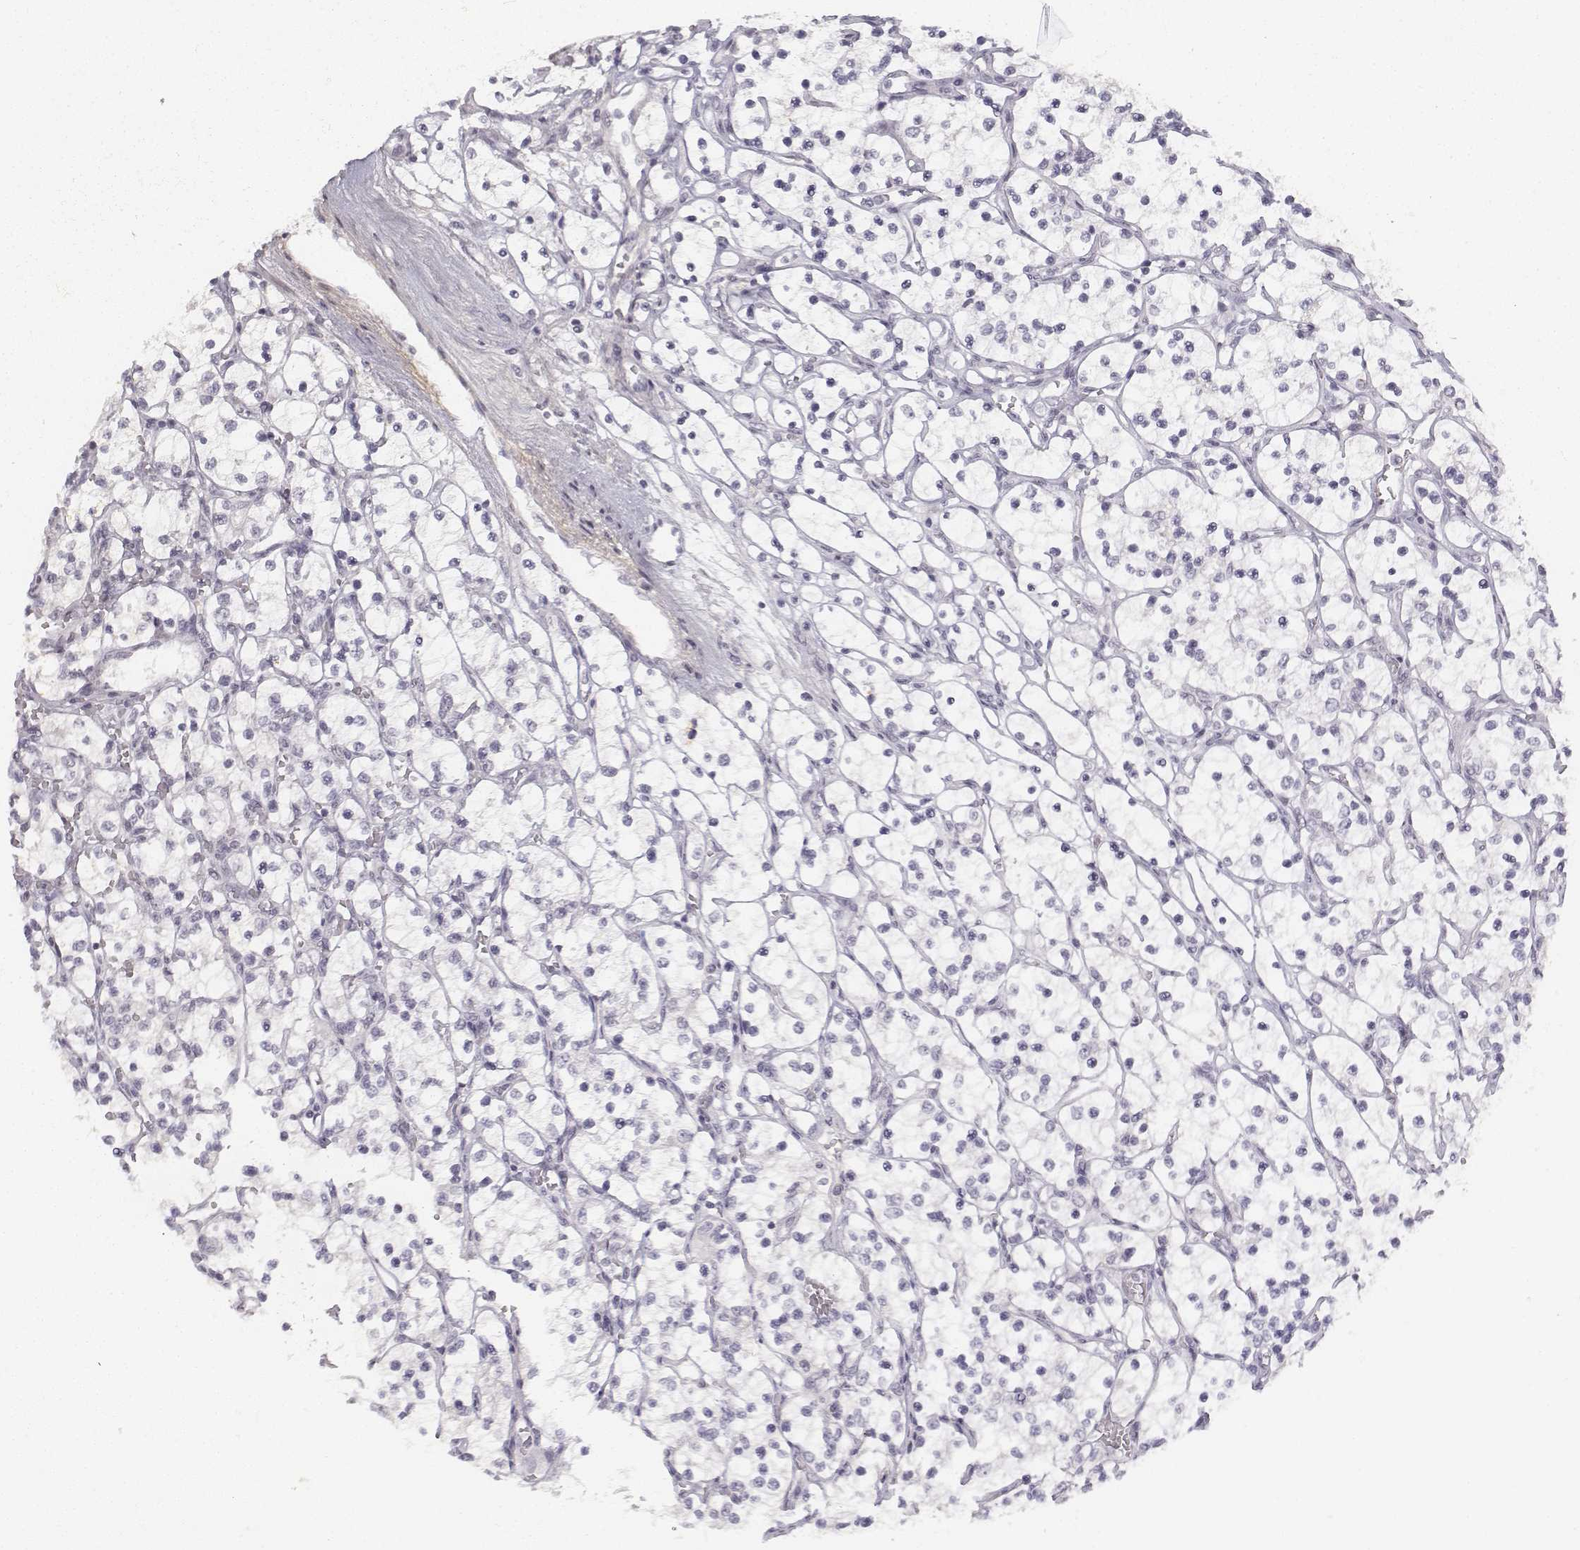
{"staining": {"intensity": "negative", "quantity": "none", "location": "none"}, "tissue": "renal cancer", "cell_type": "Tumor cells", "image_type": "cancer", "snomed": [{"axis": "morphology", "description": "Adenocarcinoma, NOS"}, {"axis": "topography", "description": "Kidney"}], "caption": "The immunohistochemistry histopathology image has no significant staining in tumor cells of renal cancer (adenocarcinoma) tissue.", "gene": "KRT84", "patient": {"sex": "female", "age": 69}}